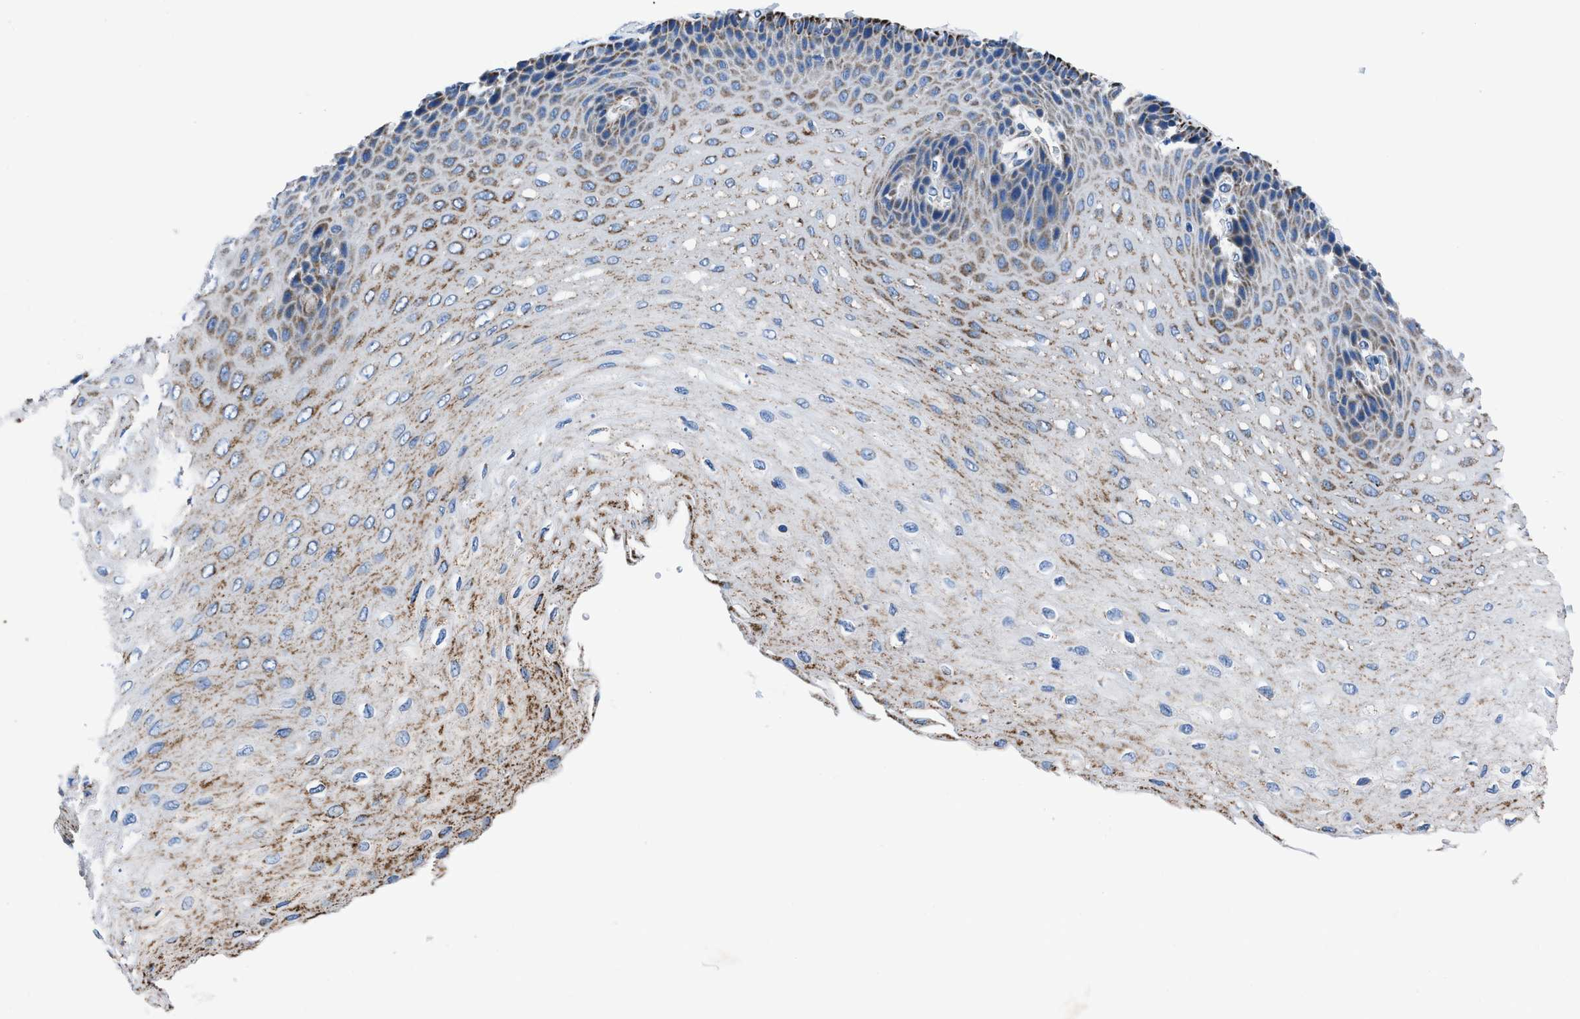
{"staining": {"intensity": "moderate", "quantity": "<25%", "location": "cytoplasmic/membranous"}, "tissue": "esophagus", "cell_type": "Squamous epithelial cells", "image_type": "normal", "snomed": [{"axis": "morphology", "description": "Normal tissue, NOS"}, {"axis": "topography", "description": "Esophagus"}], "caption": "High-magnification brightfield microscopy of normal esophagus stained with DAB (3,3'-diaminobenzidine) (brown) and counterstained with hematoxylin (blue). squamous epithelial cells exhibit moderate cytoplasmic/membranous staining is present in about<25% of cells.", "gene": "ZDHHC3", "patient": {"sex": "female", "age": 72}}